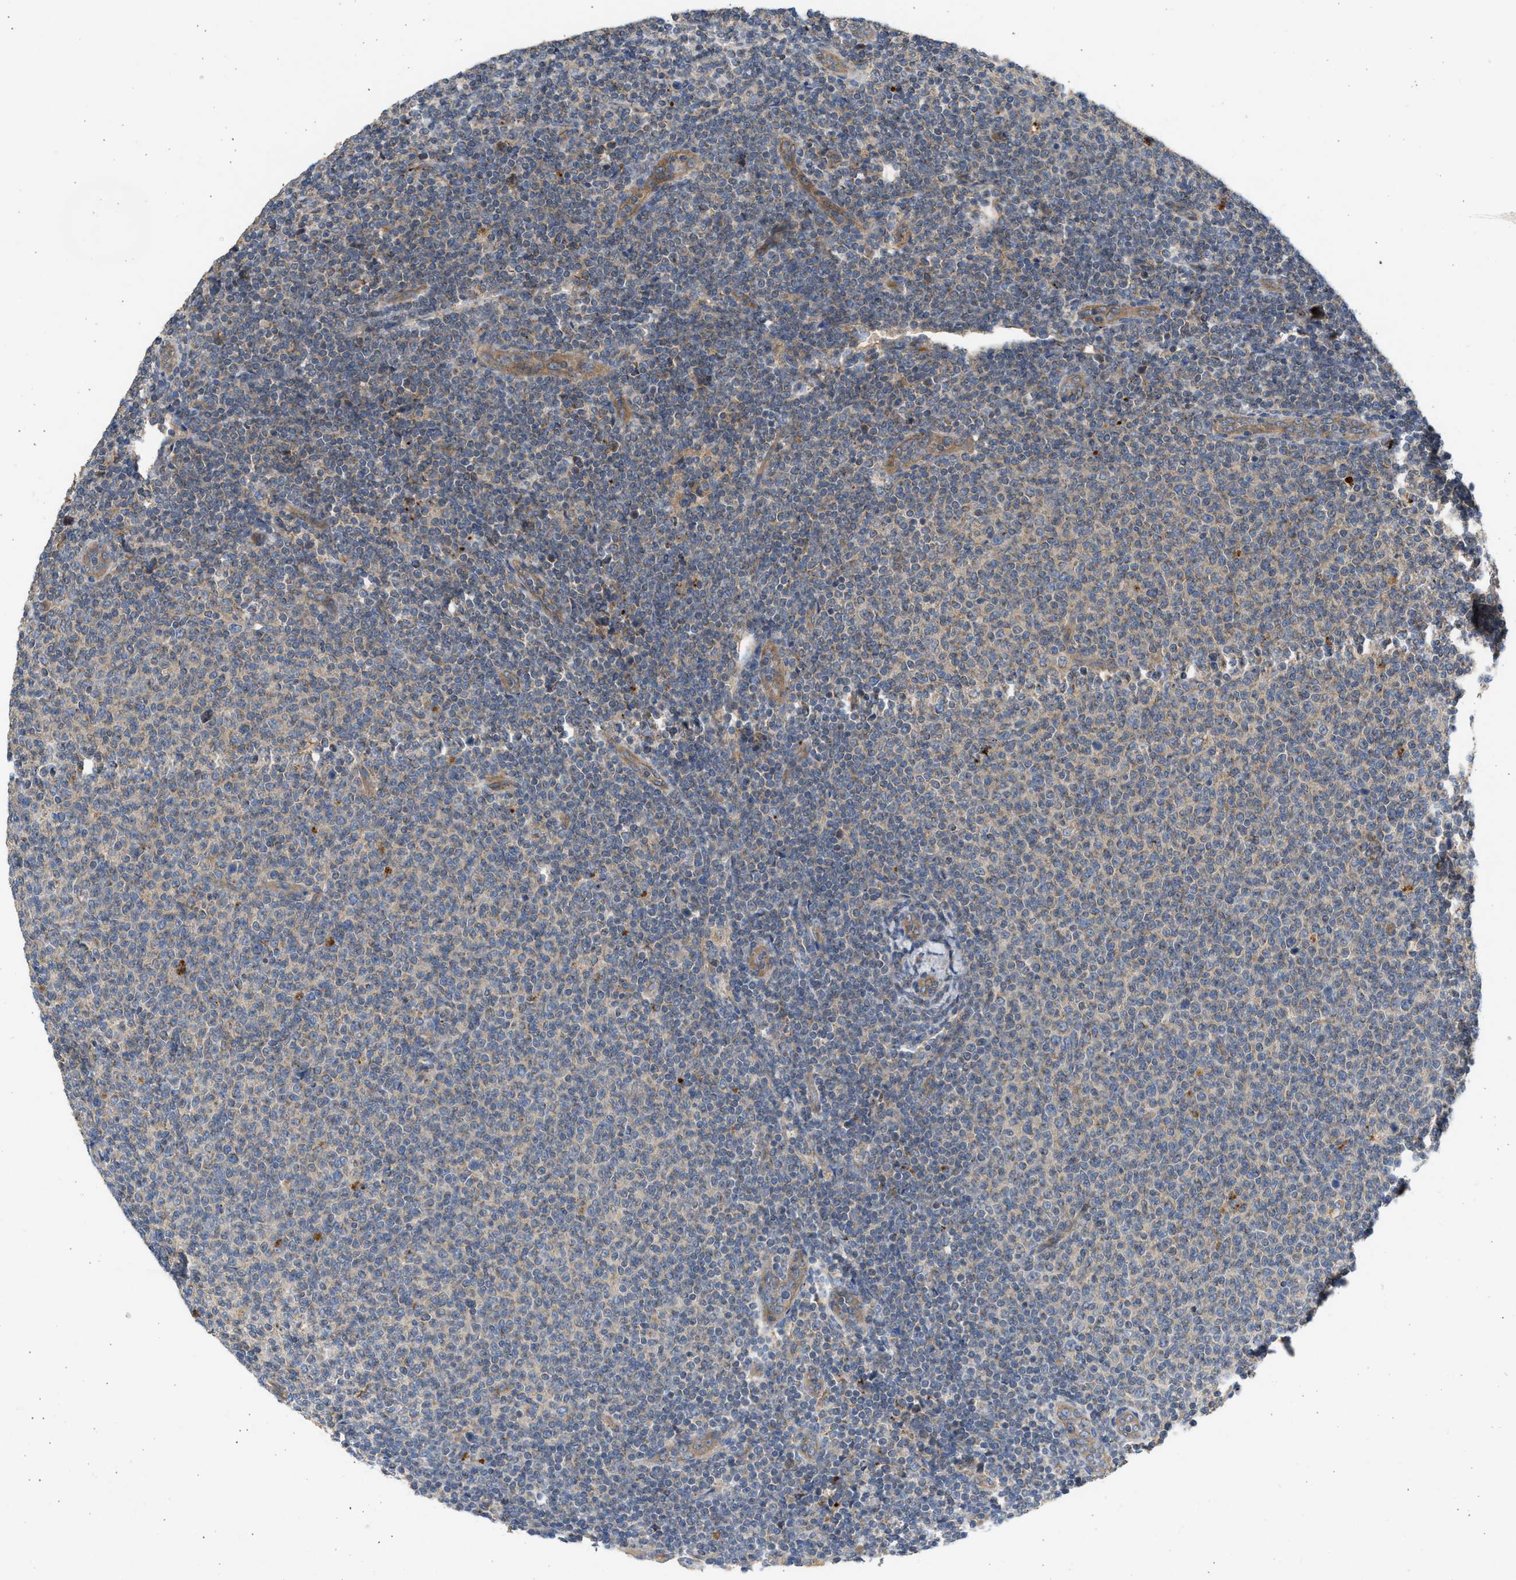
{"staining": {"intensity": "weak", "quantity": "<25%", "location": "cytoplasmic/membranous"}, "tissue": "lymphoma", "cell_type": "Tumor cells", "image_type": "cancer", "snomed": [{"axis": "morphology", "description": "Malignant lymphoma, non-Hodgkin's type, Low grade"}, {"axis": "topography", "description": "Lymph node"}], "caption": "This micrograph is of lymphoma stained with IHC to label a protein in brown with the nuclei are counter-stained blue. There is no expression in tumor cells.", "gene": "CSRNP2", "patient": {"sex": "male", "age": 66}}